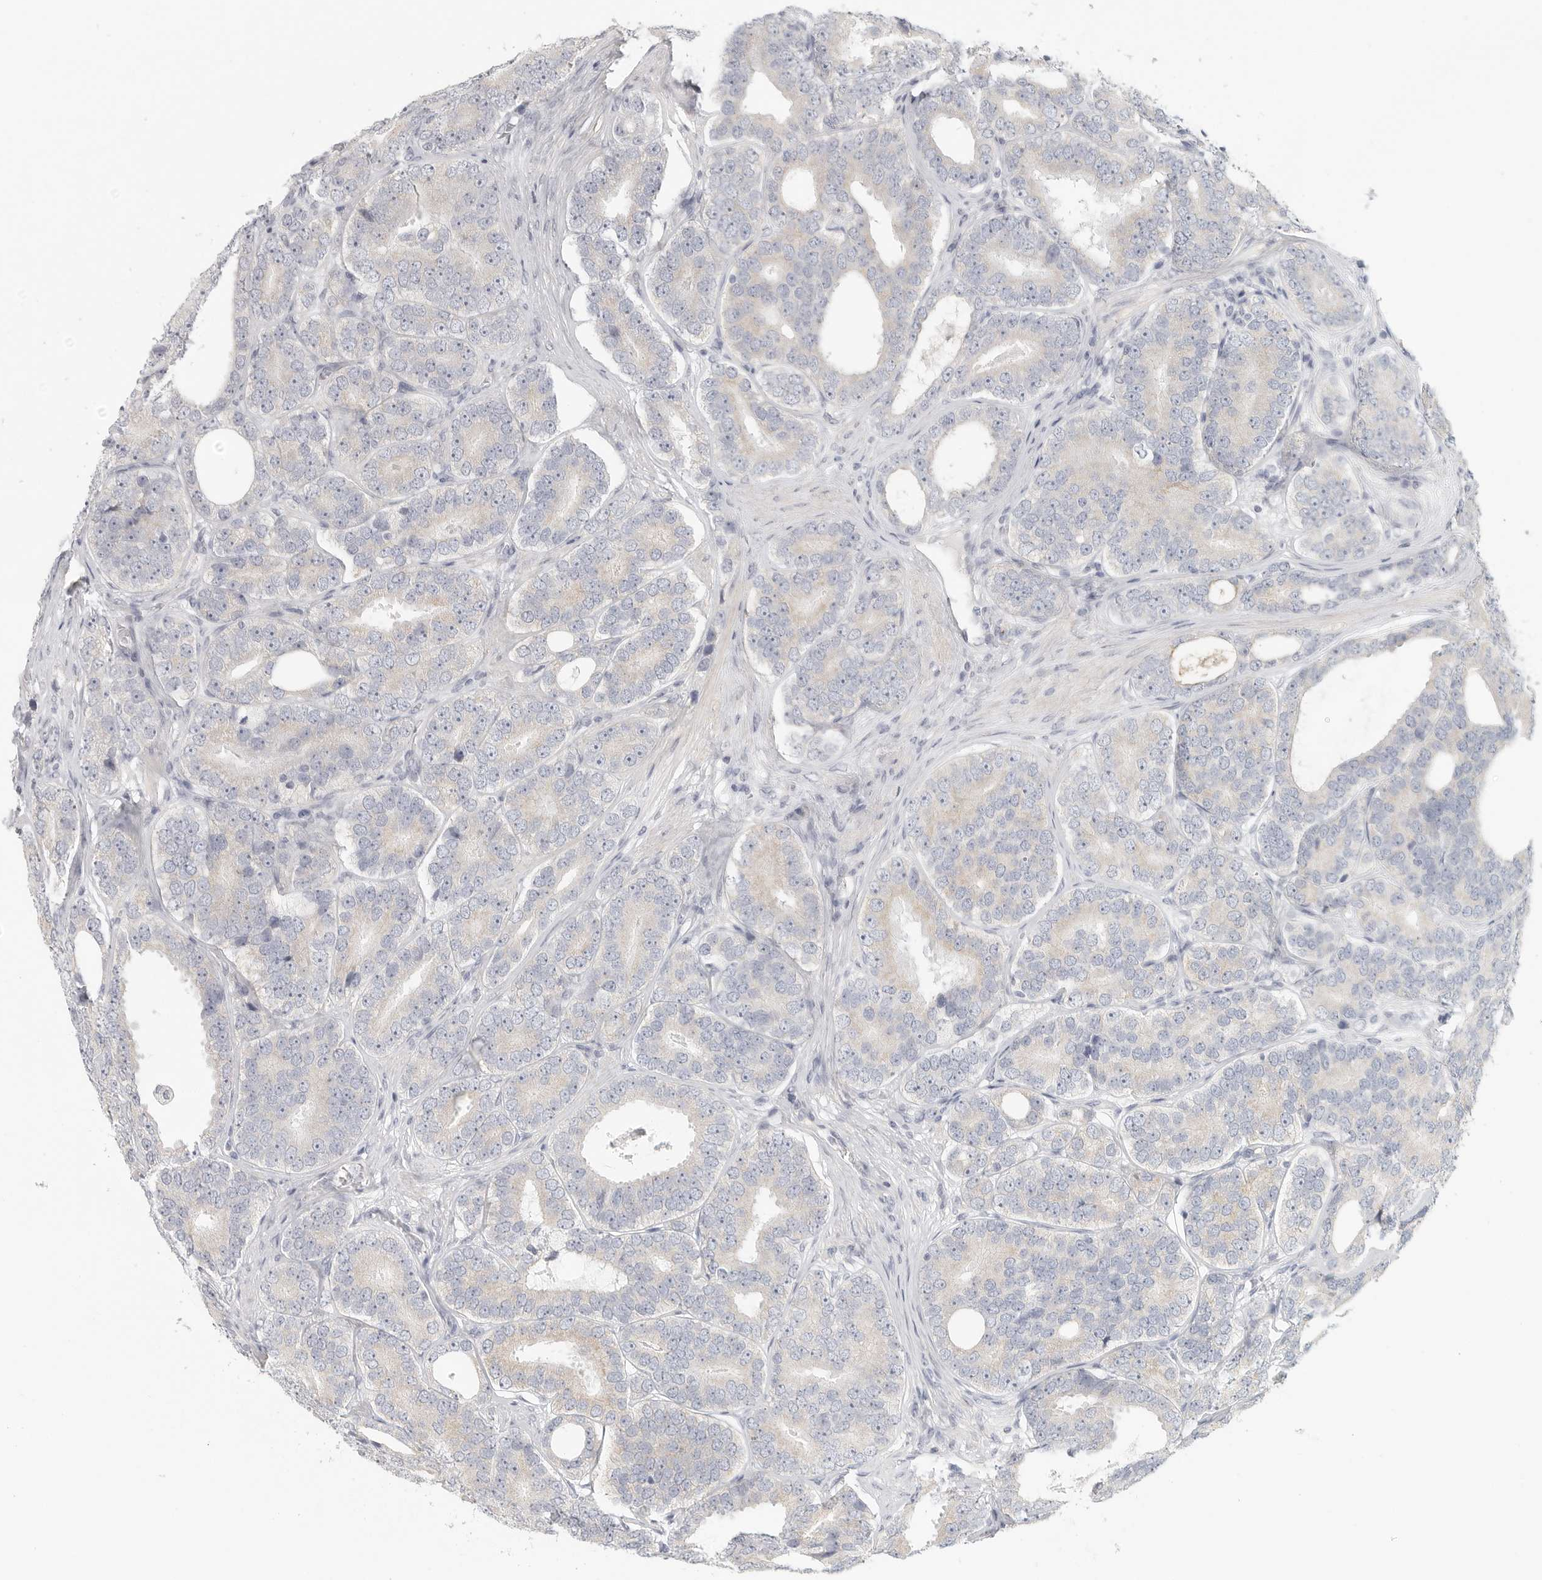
{"staining": {"intensity": "negative", "quantity": "none", "location": "none"}, "tissue": "prostate cancer", "cell_type": "Tumor cells", "image_type": "cancer", "snomed": [{"axis": "morphology", "description": "Adenocarcinoma, High grade"}, {"axis": "topography", "description": "Prostate"}], "caption": "A micrograph of human prostate cancer is negative for staining in tumor cells.", "gene": "SLC25A36", "patient": {"sex": "male", "age": 56}}